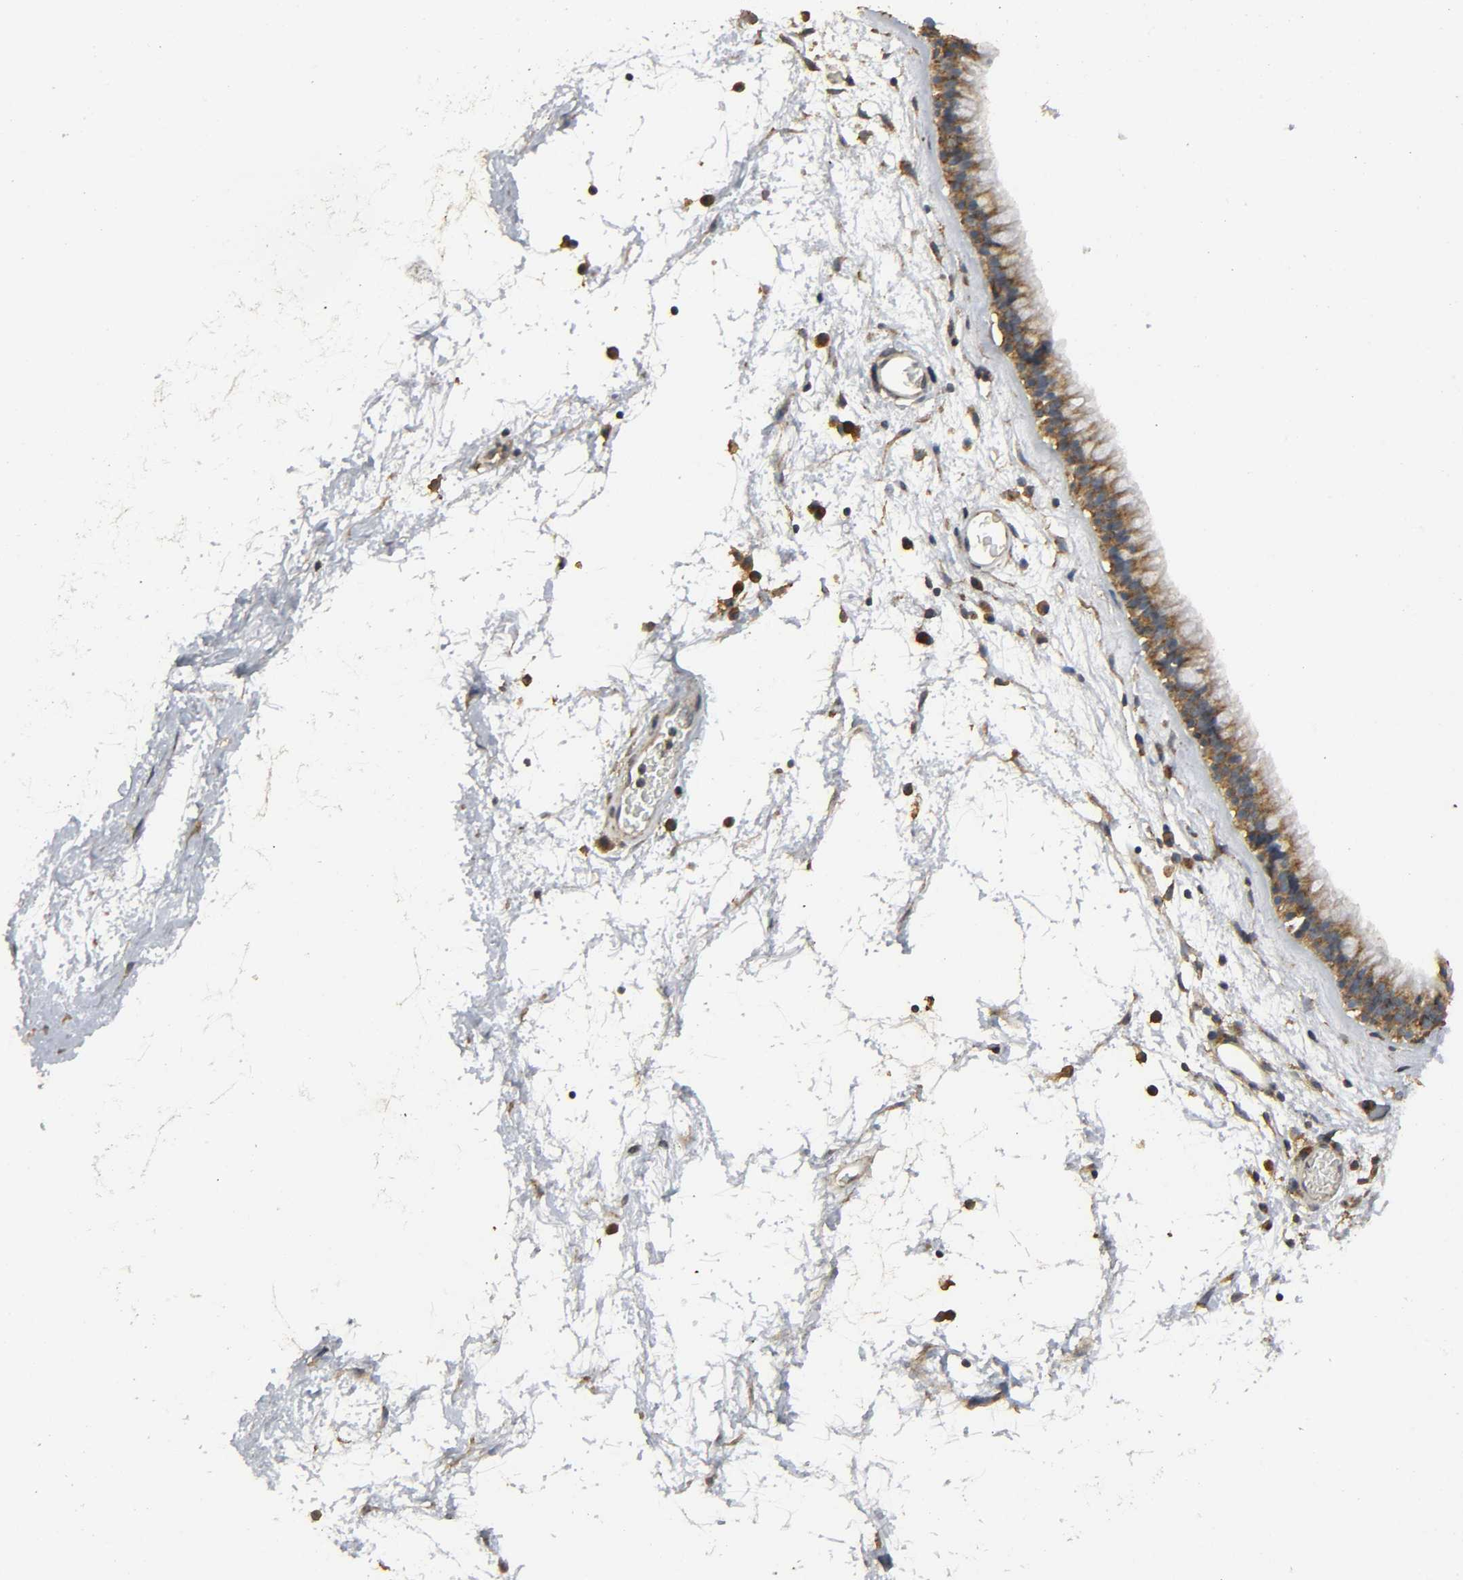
{"staining": {"intensity": "moderate", "quantity": ">75%", "location": "cytoplasmic/membranous"}, "tissue": "nasopharynx", "cell_type": "Respiratory epithelial cells", "image_type": "normal", "snomed": [{"axis": "morphology", "description": "Normal tissue, NOS"}, {"axis": "morphology", "description": "Inflammation, NOS"}, {"axis": "topography", "description": "Nasopharynx"}], "caption": "Nasopharynx stained with DAB (3,3'-diaminobenzidine) immunohistochemistry (IHC) displays medium levels of moderate cytoplasmic/membranous expression in about >75% of respiratory epithelial cells. (DAB (3,3'-diaminobenzidine) IHC with brightfield microscopy, high magnification).", "gene": "DDX6", "patient": {"sex": "male", "age": 48}}